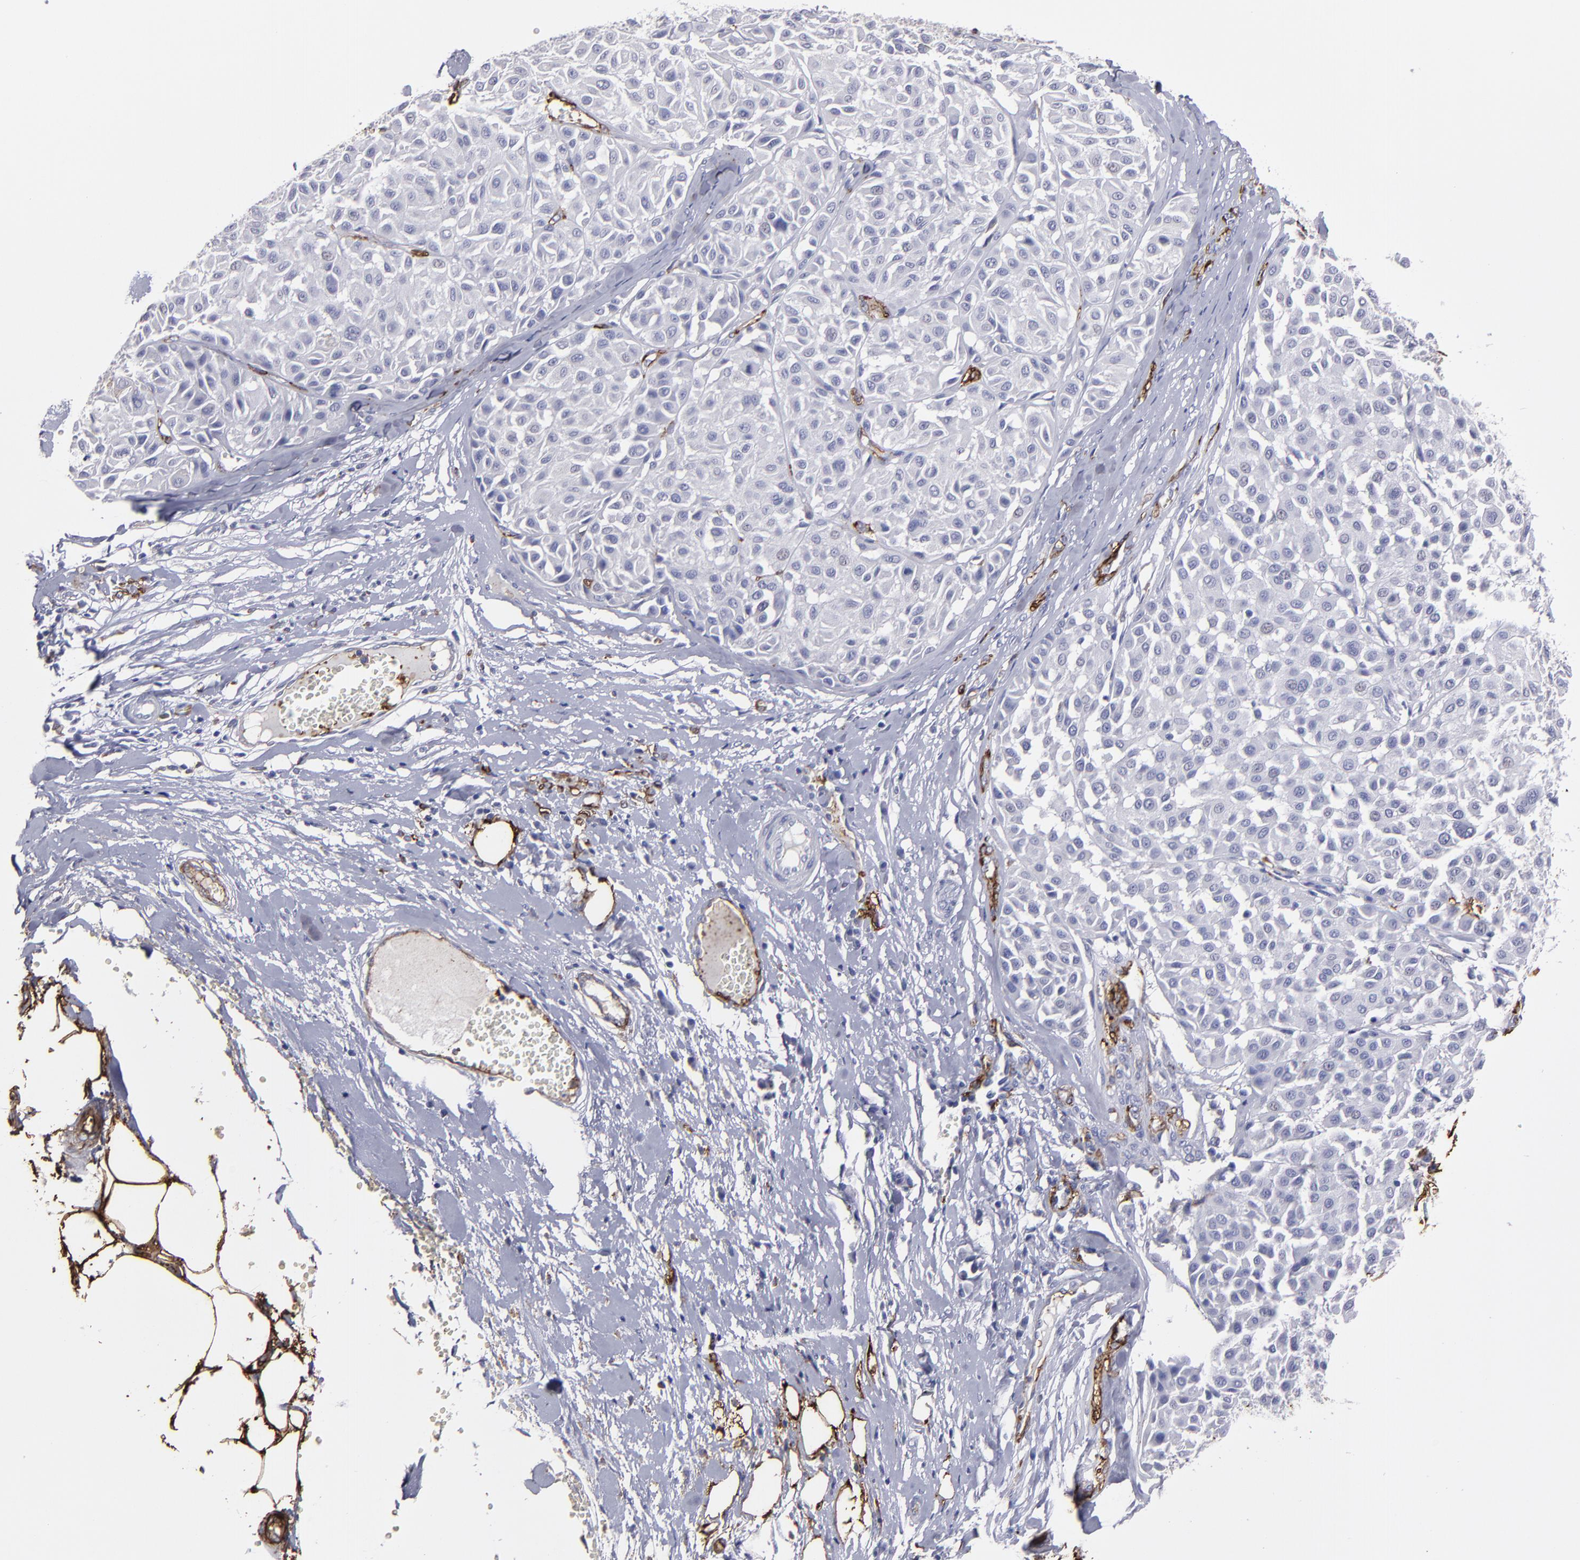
{"staining": {"intensity": "negative", "quantity": "none", "location": "none"}, "tissue": "melanoma", "cell_type": "Tumor cells", "image_type": "cancer", "snomed": [{"axis": "morphology", "description": "Malignant melanoma, Metastatic site"}, {"axis": "topography", "description": "Soft tissue"}], "caption": "The immunohistochemistry (IHC) photomicrograph has no significant expression in tumor cells of malignant melanoma (metastatic site) tissue.", "gene": "CD36", "patient": {"sex": "male", "age": 41}}